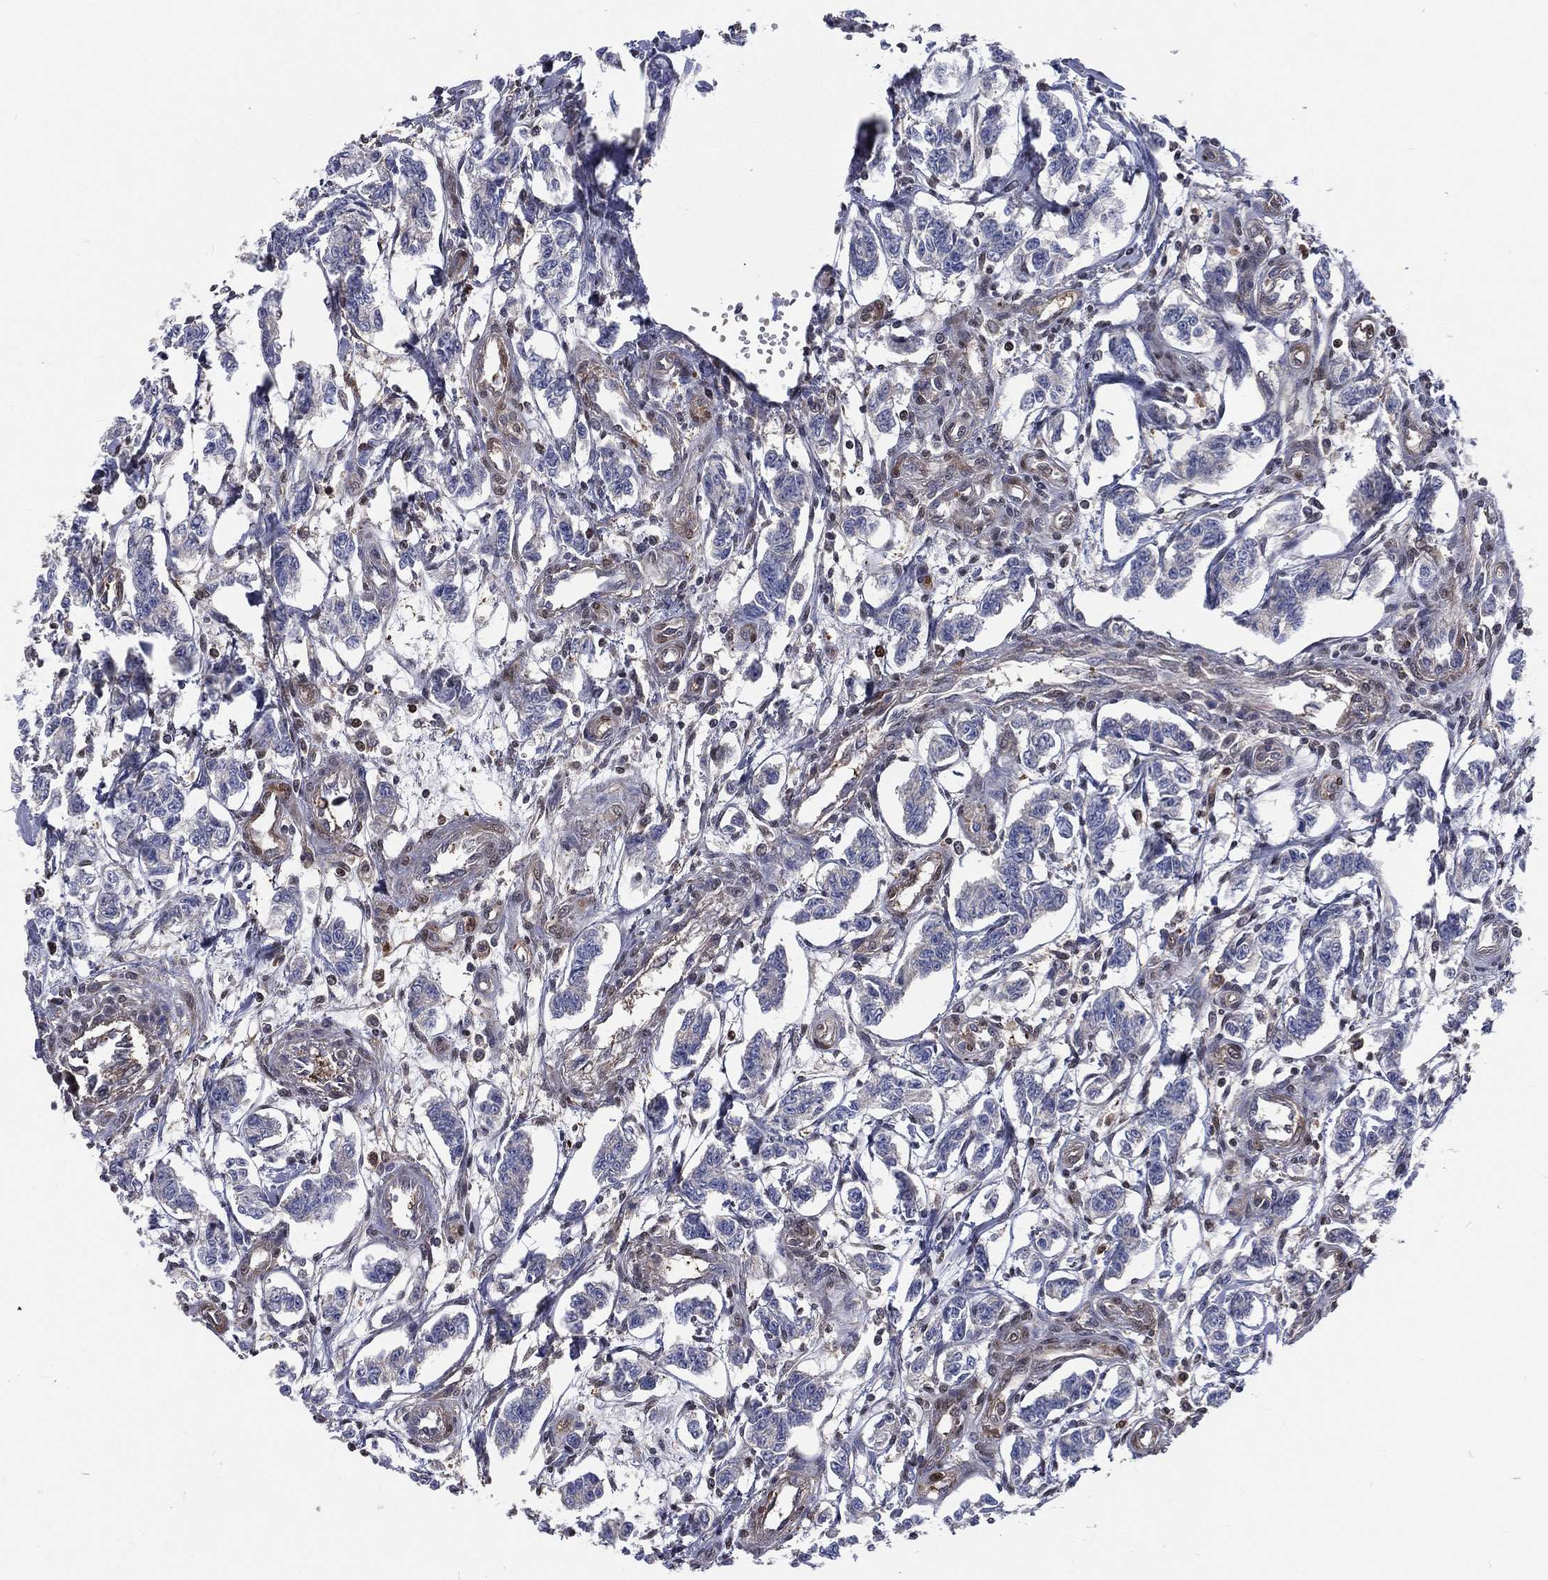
{"staining": {"intensity": "negative", "quantity": "none", "location": "none"}, "tissue": "carcinoid", "cell_type": "Tumor cells", "image_type": "cancer", "snomed": [{"axis": "morphology", "description": "Carcinoid, malignant, NOS"}, {"axis": "topography", "description": "Kidney"}], "caption": "IHC of human malignant carcinoid reveals no expression in tumor cells.", "gene": "TBC1D2", "patient": {"sex": "female", "age": 41}}